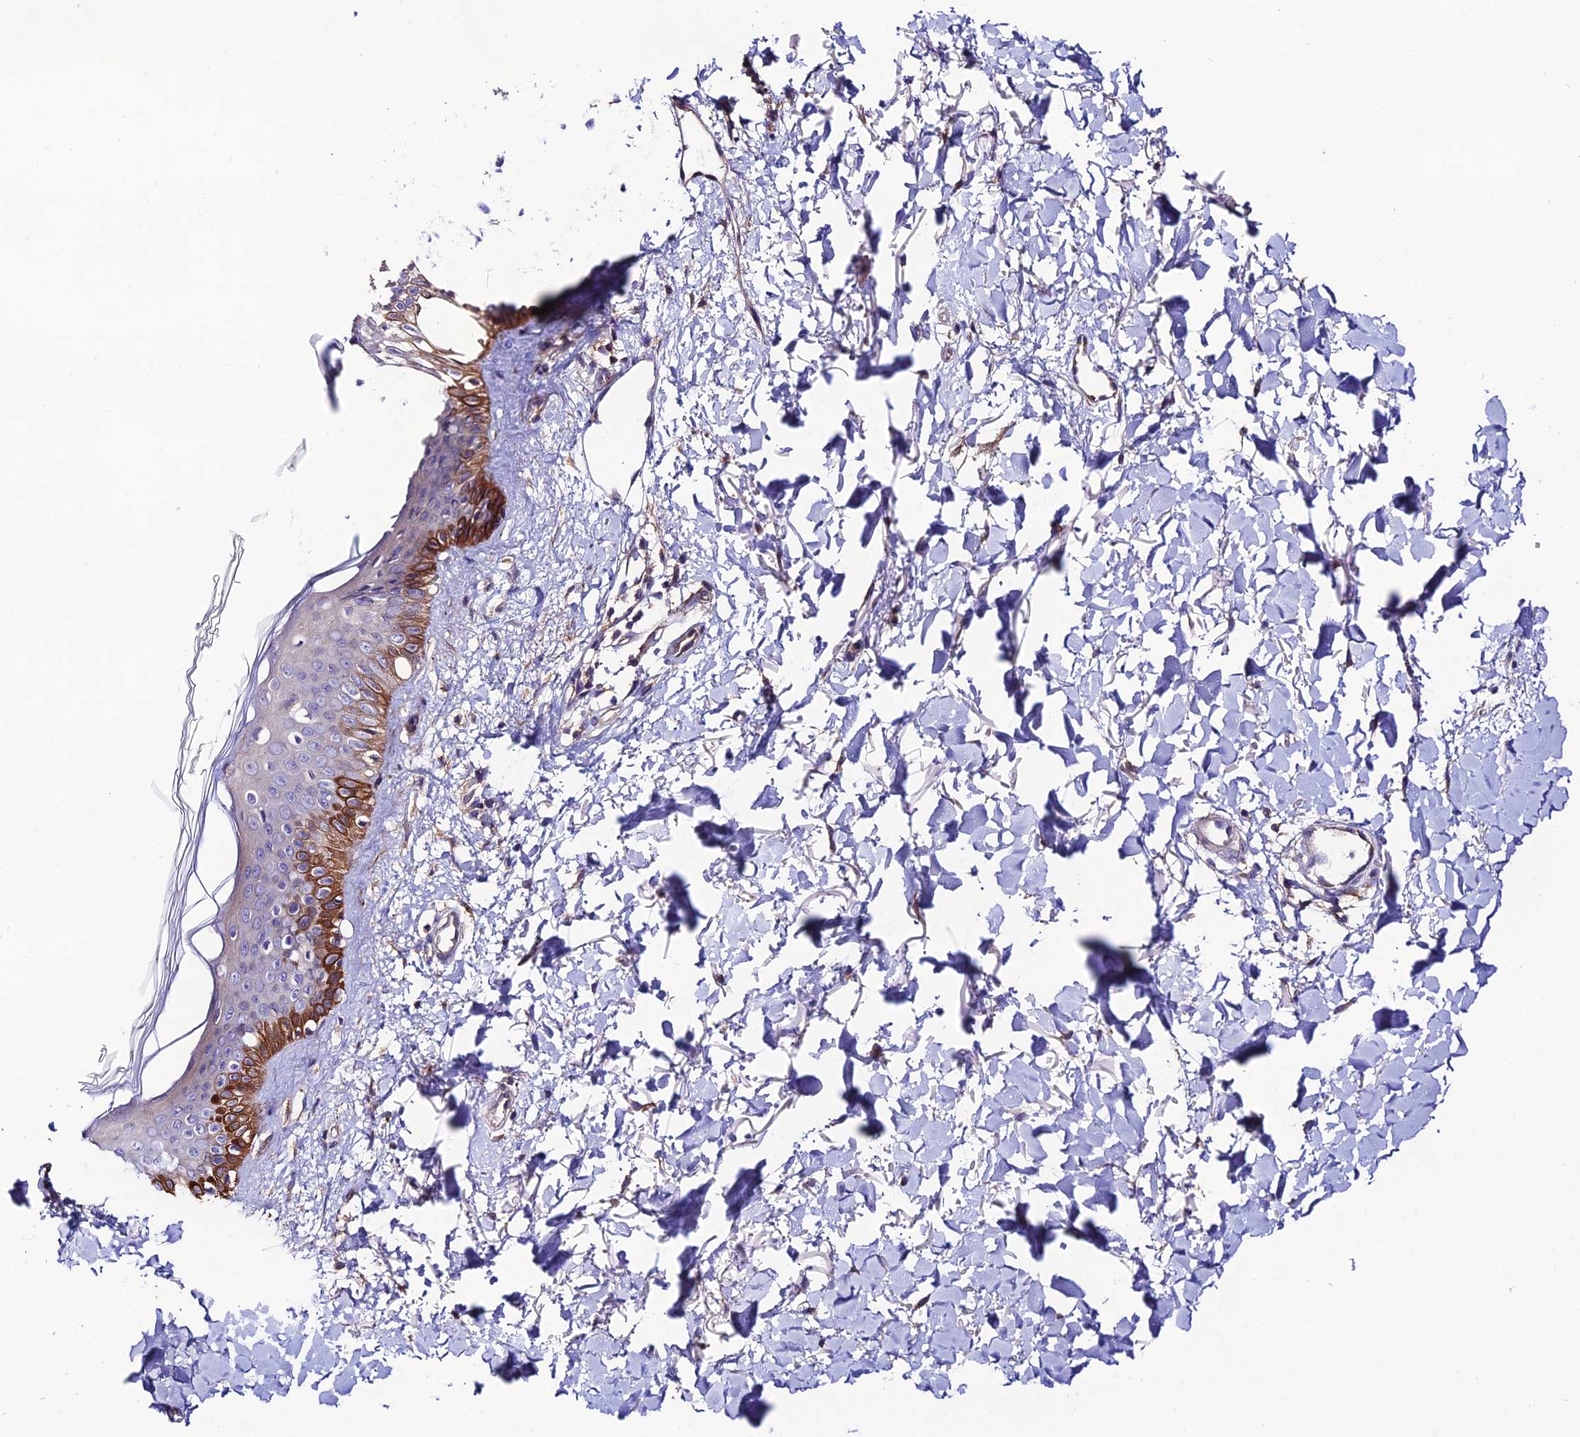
{"staining": {"intensity": "moderate", "quantity": ">75%", "location": "cytoplasmic/membranous"}, "tissue": "skin", "cell_type": "Fibroblasts", "image_type": "normal", "snomed": [{"axis": "morphology", "description": "Normal tissue, NOS"}, {"axis": "topography", "description": "Skin"}], "caption": "Benign skin demonstrates moderate cytoplasmic/membranous positivity in about >75% of fibroblasts, visualized by immunohistochemistry. The staining was performed using DAB (3,3'-diaminobenzidine) to visualize the protein expression in brown, while the nuclei were stained in blue with hematoxylin (Magnification: 20x).", "gene": "BRME1", "patient": {"sex": "female", "age": 58}}